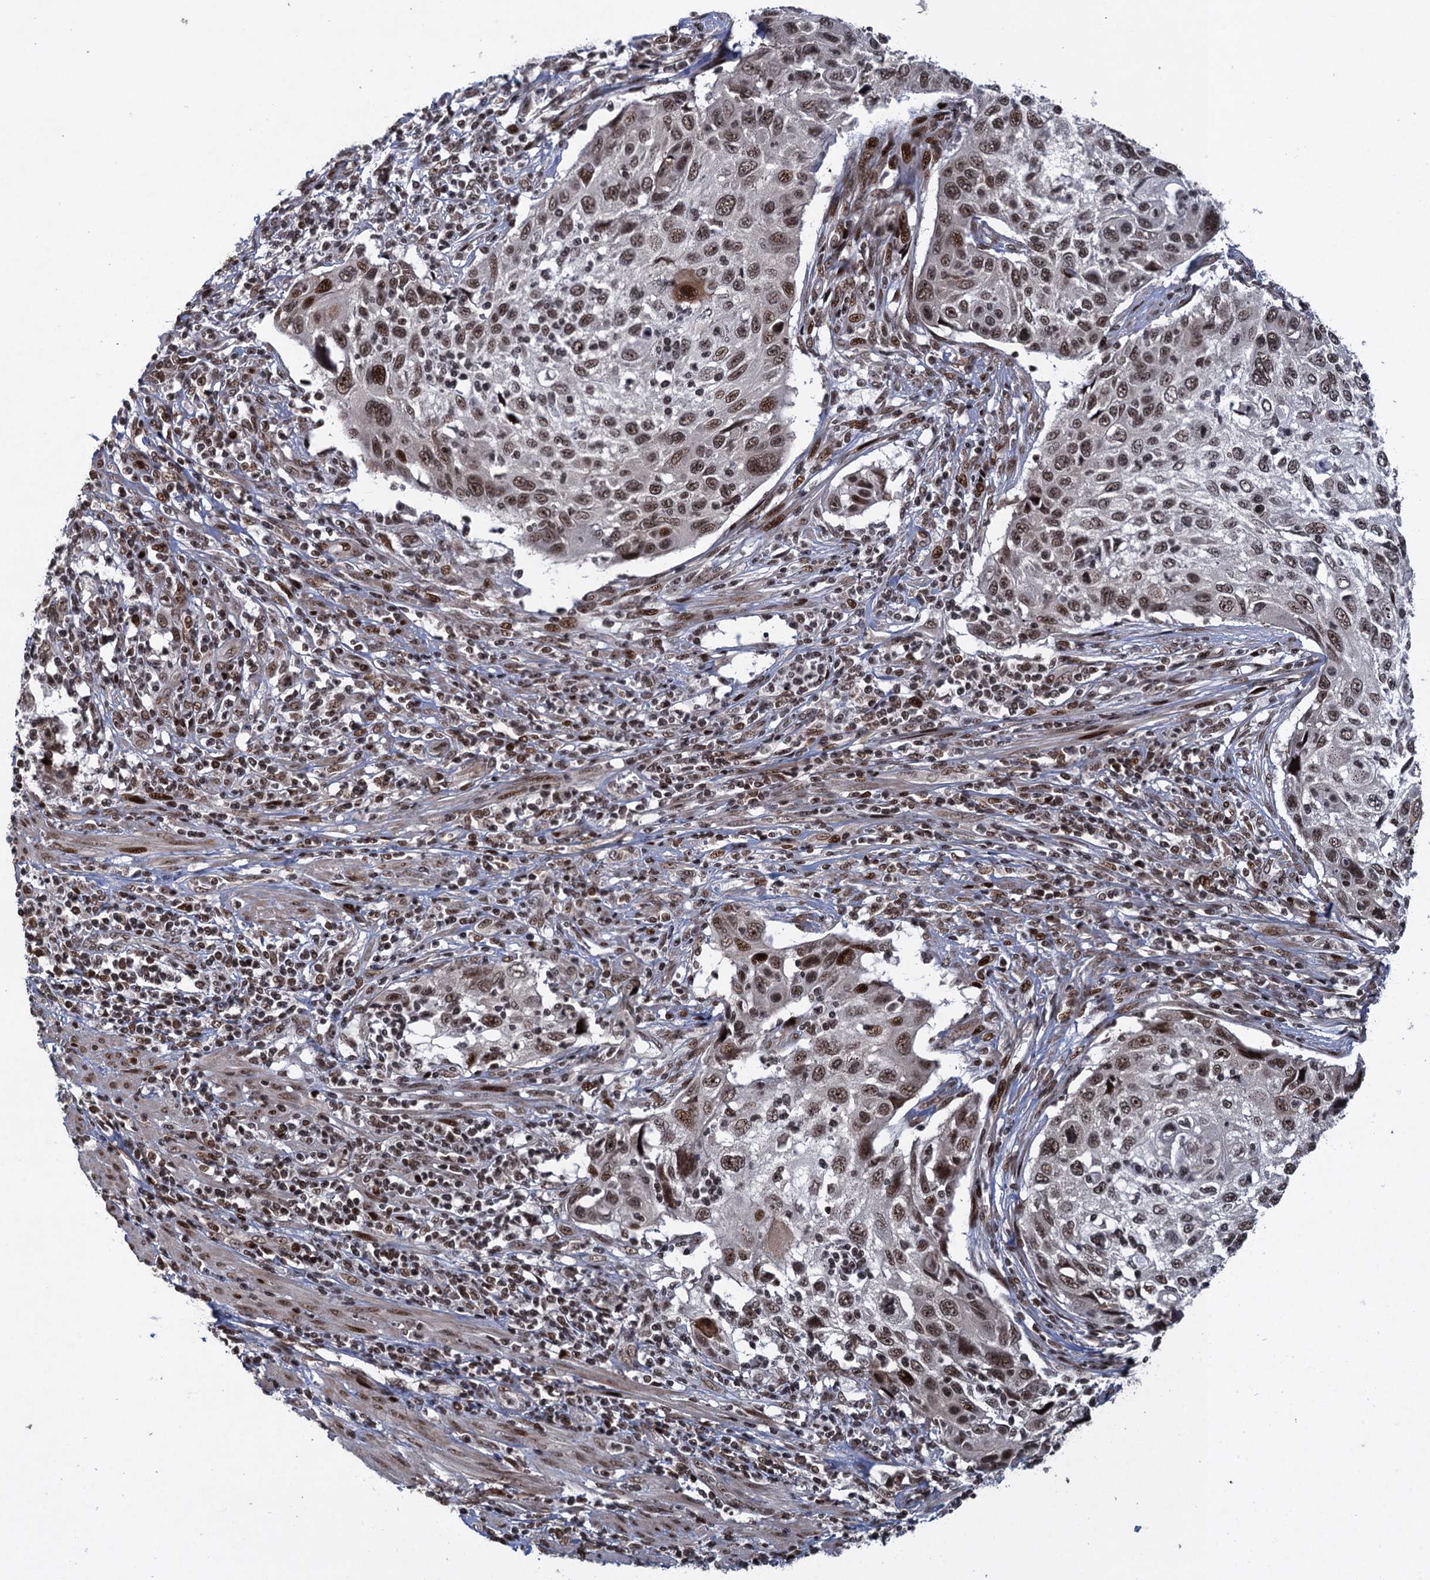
{"staining": {"intensity": "moderate", "quantity": ">75%", "location": "nuclear"}, "tissue": "cervical cancer", "cell_type": "Tumor cells", "image_type": "cancer", "snomed": [{"axis": "morphology", "description": "Squamous cell carcinoma, NOS"}, {"axis": "topography", "description": "Cervix"}], "caption": "A high-resolution image shows immunohistochemistry staining of cervical squamous cell carcinoma, which shows moderate nuclear expression in about >75% of tumor cells. (Stains: DAB (3,3'-diaminobenzidine) in brown, nuclei in blue, Microscopy: brightfield microscopy at high magnification).", "gene": "ZNF169", "patient": {"sex": "female", "age": 70}}